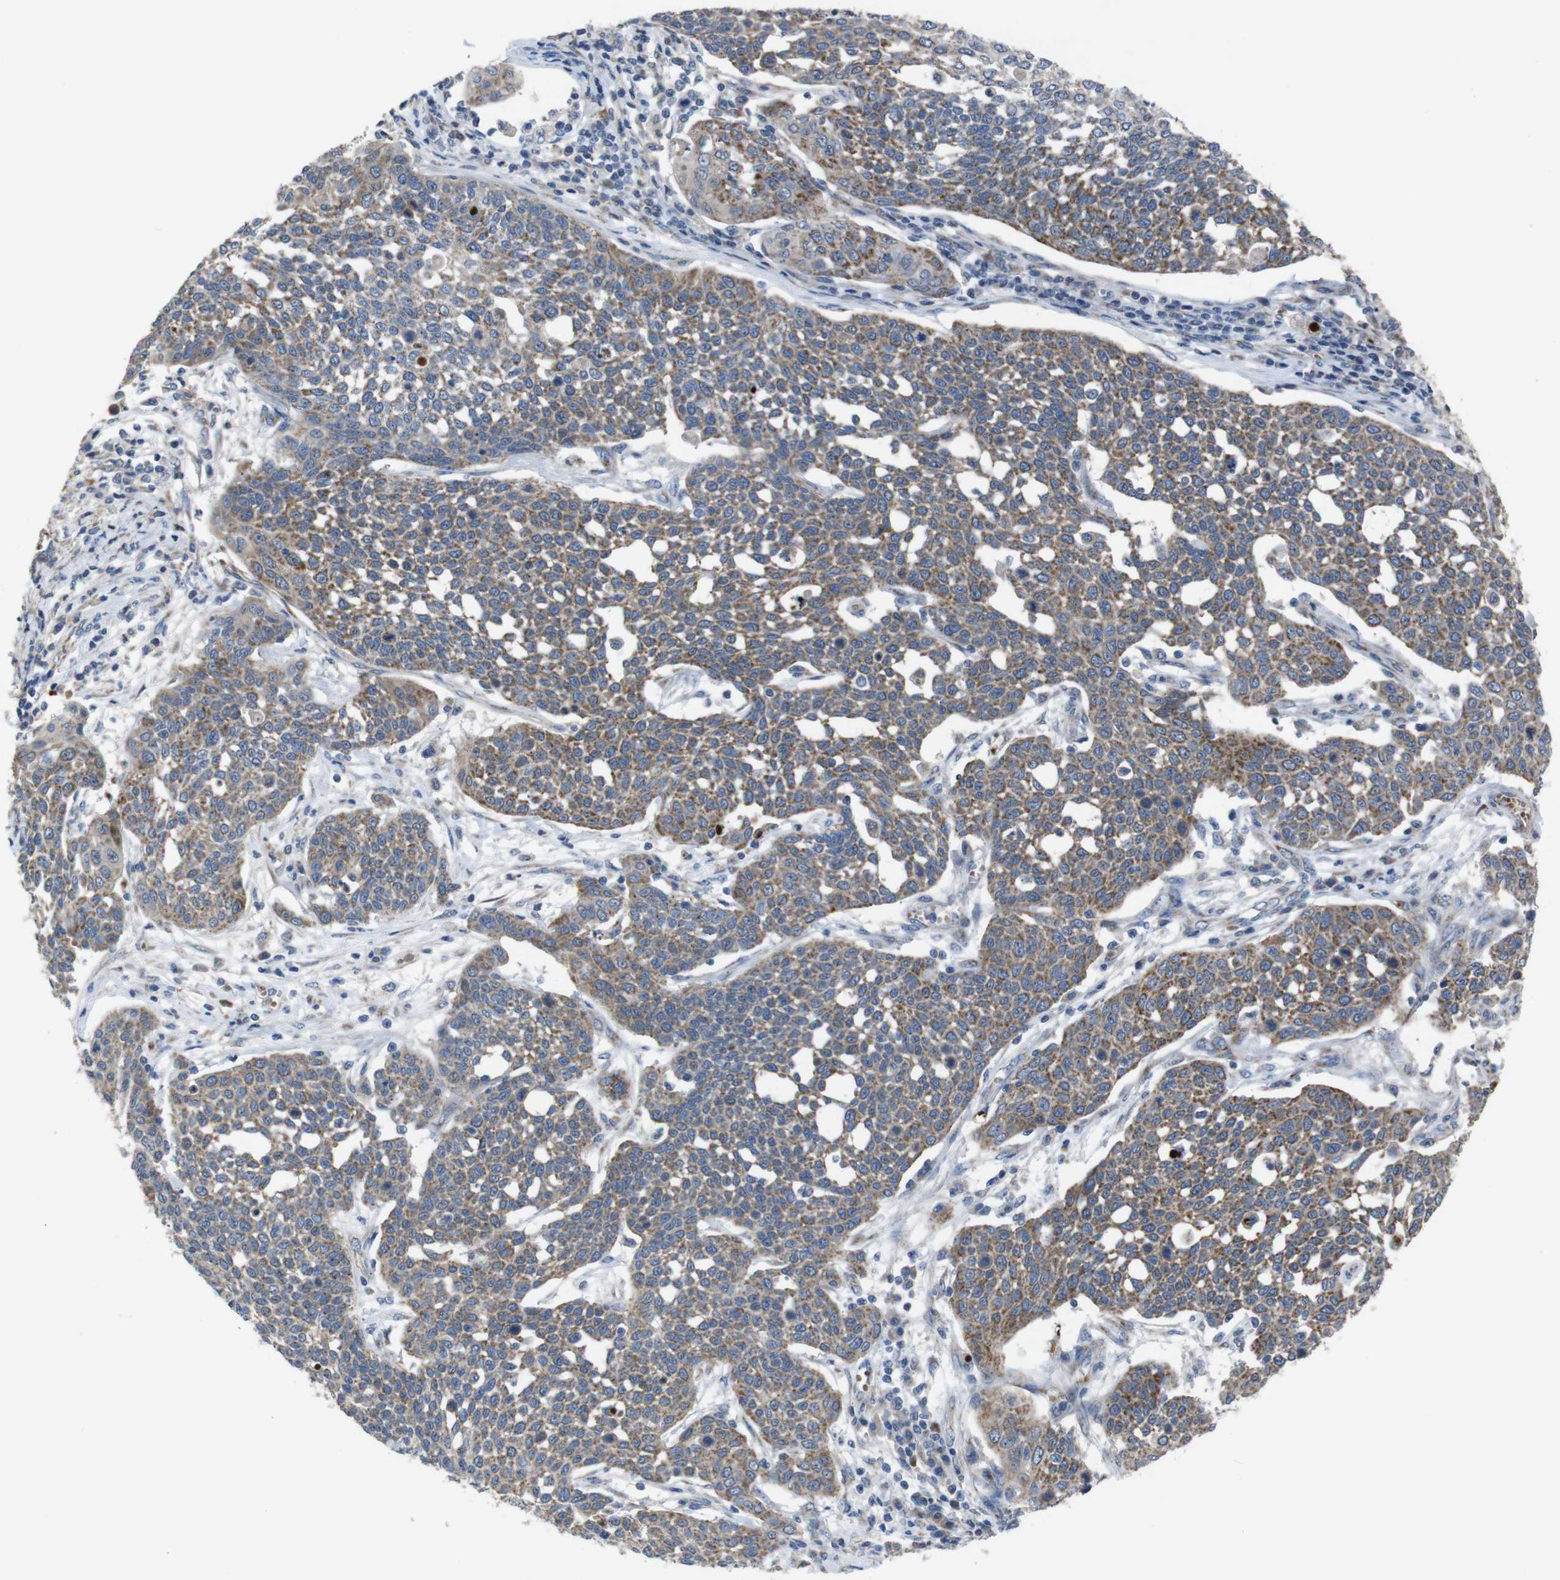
{"staining": {"intensity": "moderate", "quantity": ">75%", "location": "cytoplasmic/membranous"}, "tissue": "cervical cancer", "cell_type": "Tumor cells", "image_type": "cancer", "snomed": [{"axis": "morphology", "description": "Squamous cell carcinoma, NOS"}, {"axis": "topography", "description": "Cervix"}], "caption": "Human squamous cell carcinoma (cervical) stained for a protein (brown) exhibits moderate cytoplasmic/membranous positive positivity in about >75% of tumor cells.", "gene": "CHST10", "patient": {"sex": "female", "age": 34}}